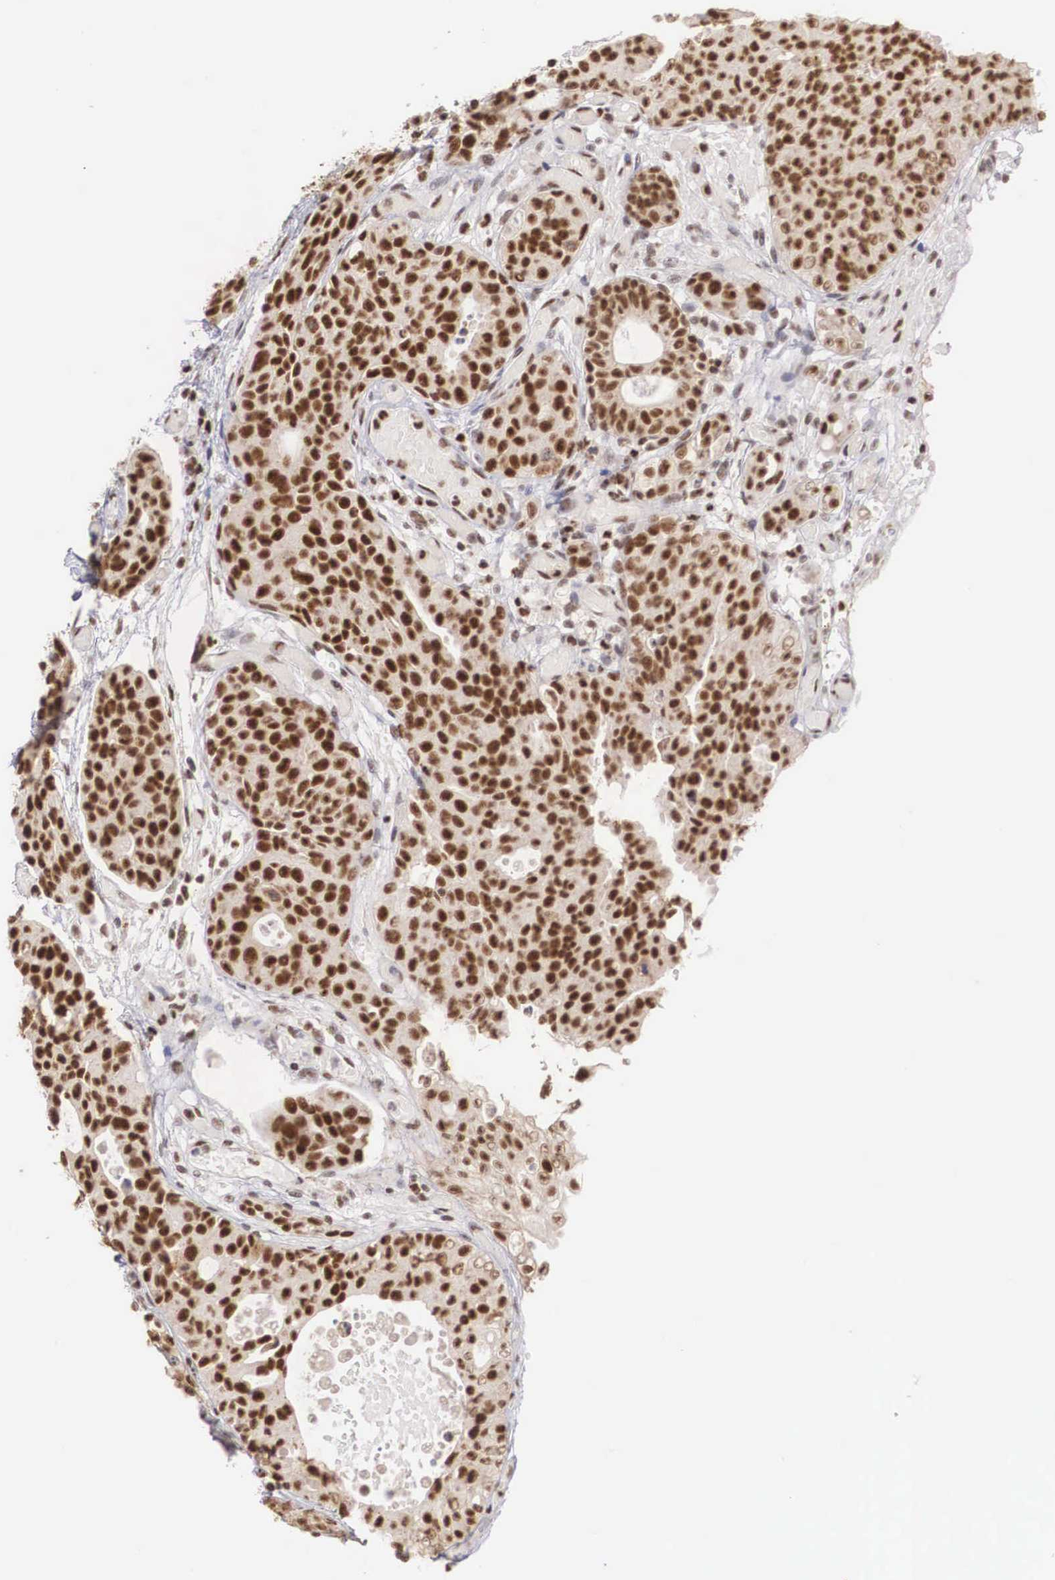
{"staining": {"intensity": "strong", "quantity": ">75%", "location": "nuclear"}, "tissue": "urothelial cancer", "cell_type": "Tumor cells", "image_type": "cancer", "snomed": [{"axis": "morphology", "description": "Urothelial carcinoma, High grade"}, {"axis": "topography", "description": "Urinary bladder"}], "caption": "A photomicrograph showing strong nuclear staining in approximately >75% of tumor cells in high-grade urothelial carcinoma, as visualized by brown immunohistochemical staining.", "gene": "HTATSF1", "patient": {"sex": "male", "age": 78}}